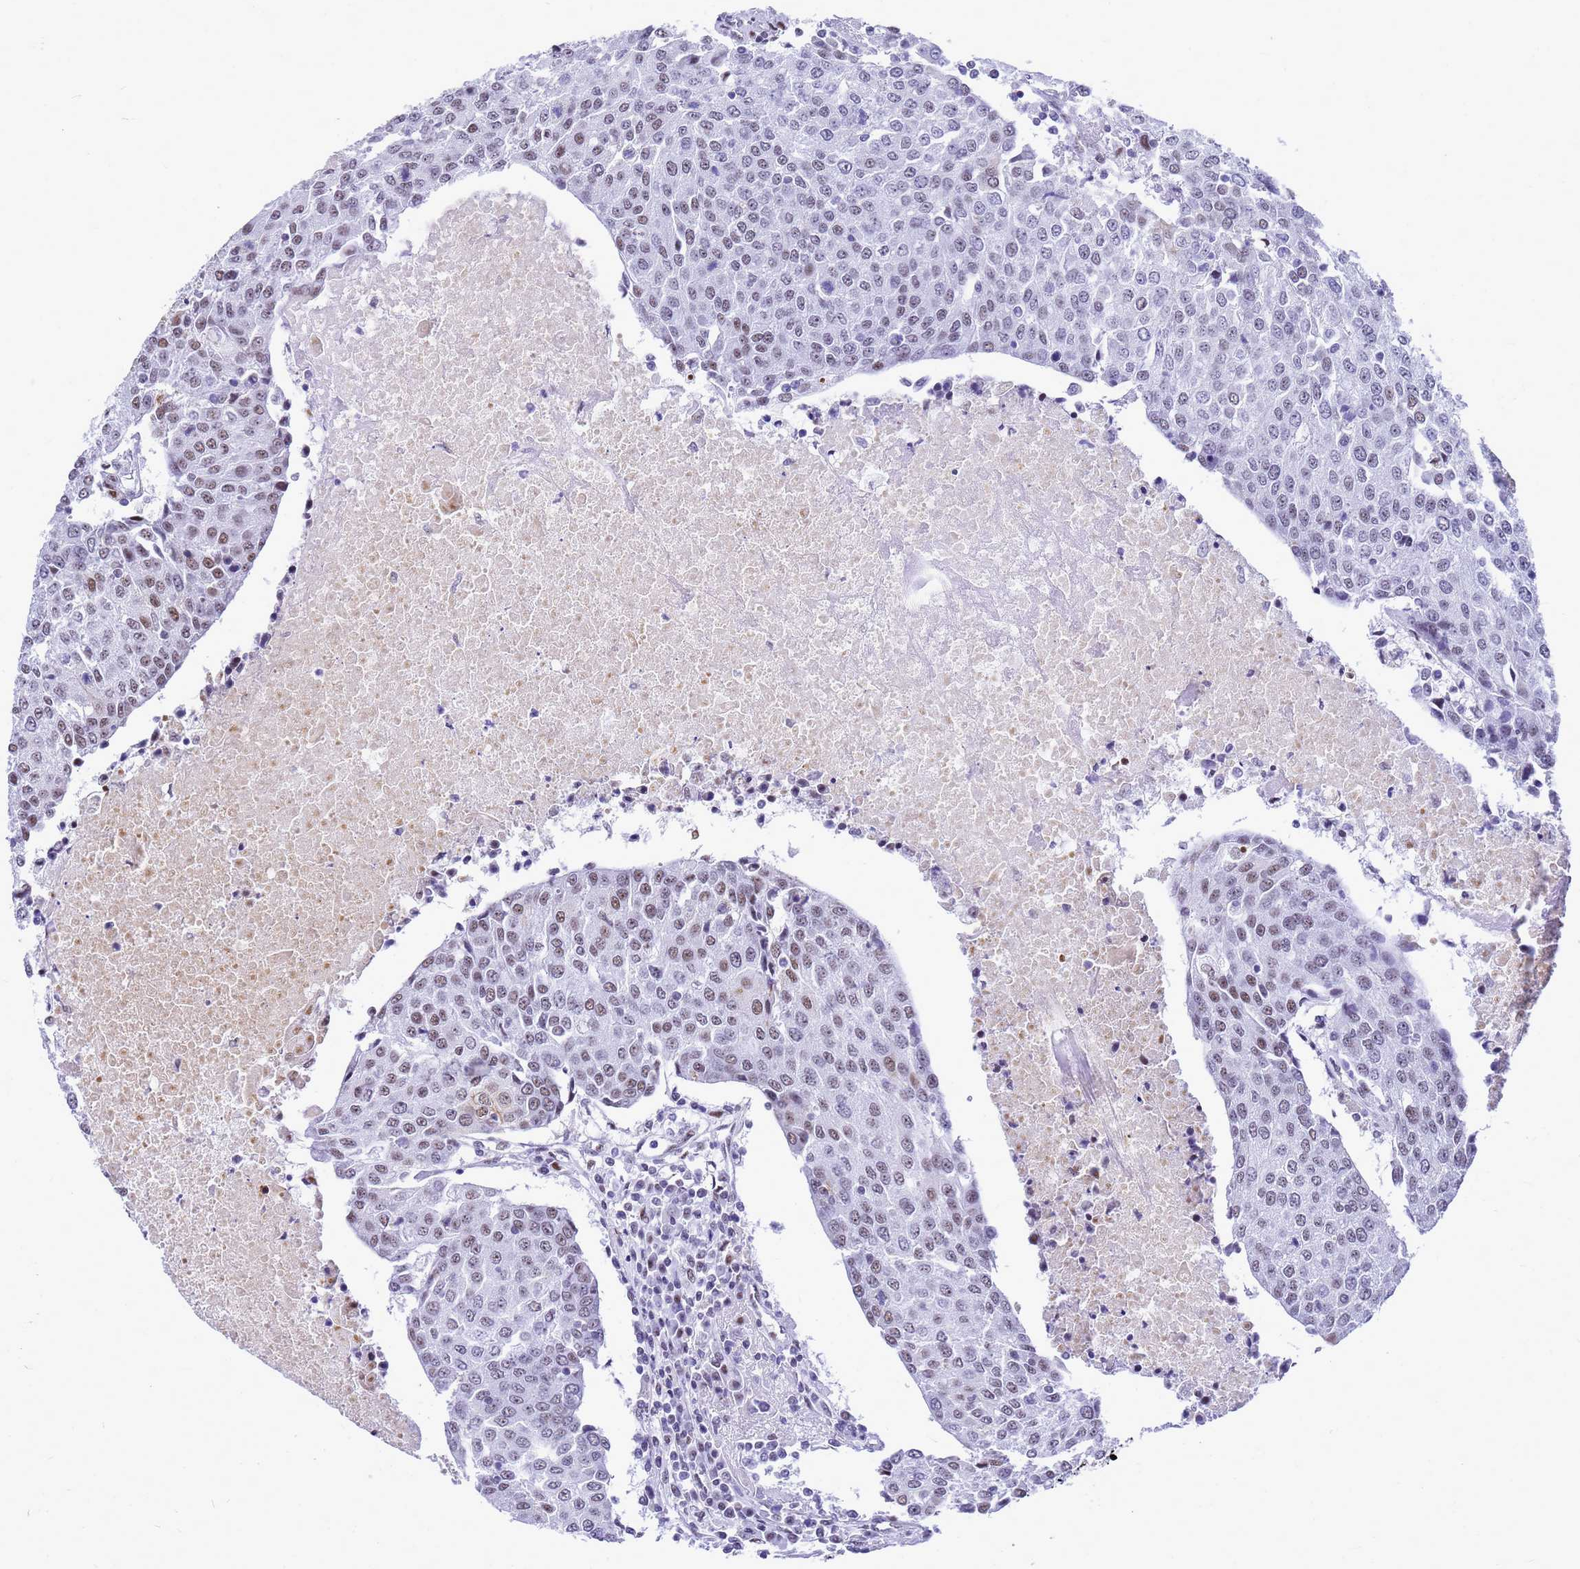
{"staining": {"intensity": "weak", "quantity": "25%-75%", "location": "nuclear"}, "tissue": "urothelial cancer", "cell_type": "Tumor cells", "image_type": "cancer", "snomed": [{"axis": "morphology", "description": "Urothelial carcinoma, High grade"}, {"axis": "topography", "description": "Urinary bladder"}], "caption": "Immunohistochemistry (IHC) histopathology image of urothelial cancer stained for a protein (brown), which reveals low levels of weak nuclear expression in approximately 25%-75% of tumor cells.", "gene": "SART3", "patient": {"sex": "female", "age": 85}}